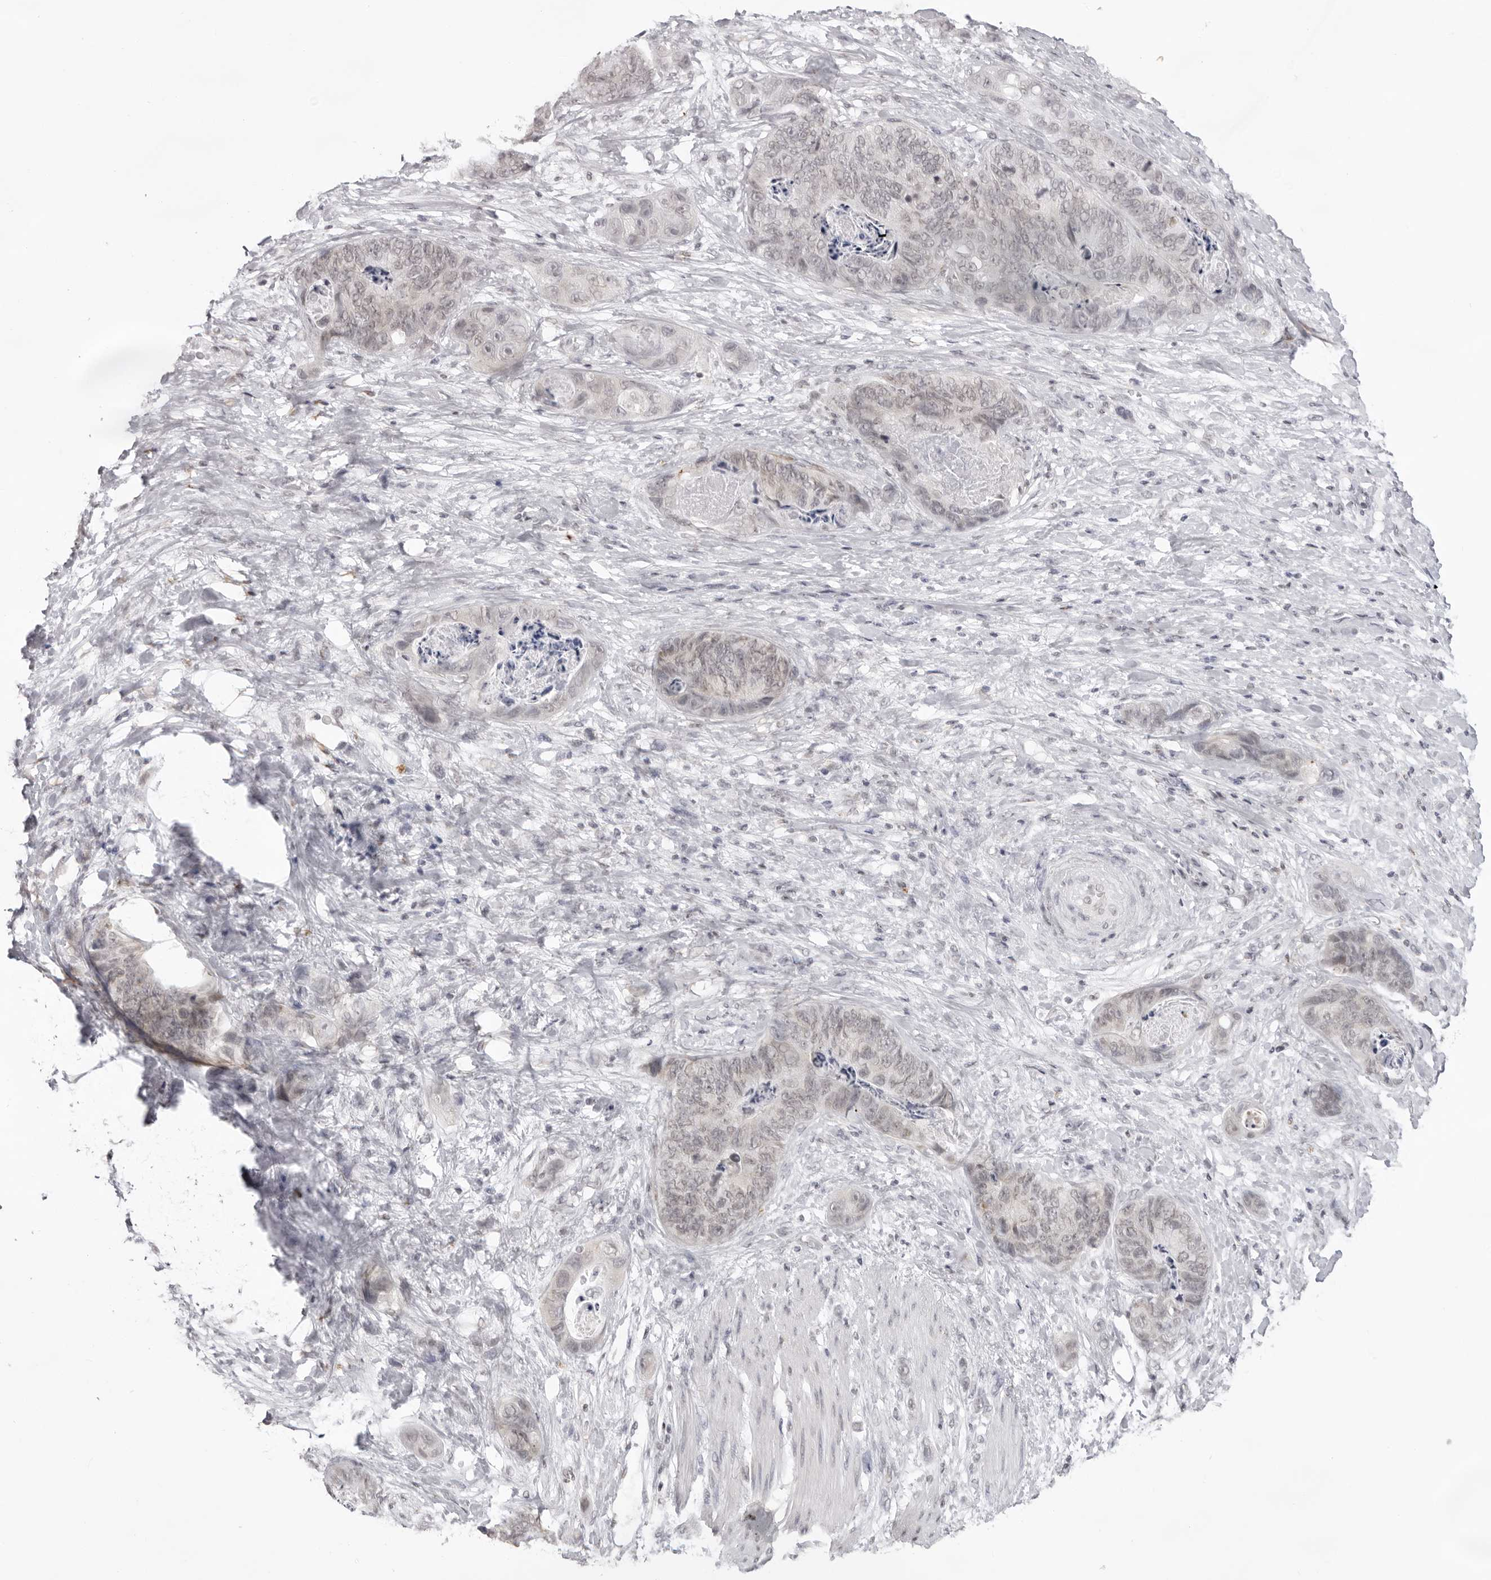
{"staining": {"intensity": "negative", "quantity": "none", "location": "none"}, "tissue": "stomach cancer", "cell_type": "Tumor cells", "image_type": "cancer", "snomed": [{"axis": "morphology", "description": "Normal tissue, NOS"}, {"axis": "morphology", "description": "Adenocarcinoma, NOS"}, {"axis": "topography", "description": "Stomach"}], "caption": "Immunohistochemistry photomicrograph of stomach cancer stained for a protein (brown), which shows no positivity in tumor cells.", "gene": "NTM", "patient": {"sex": "female", "age": 89}}